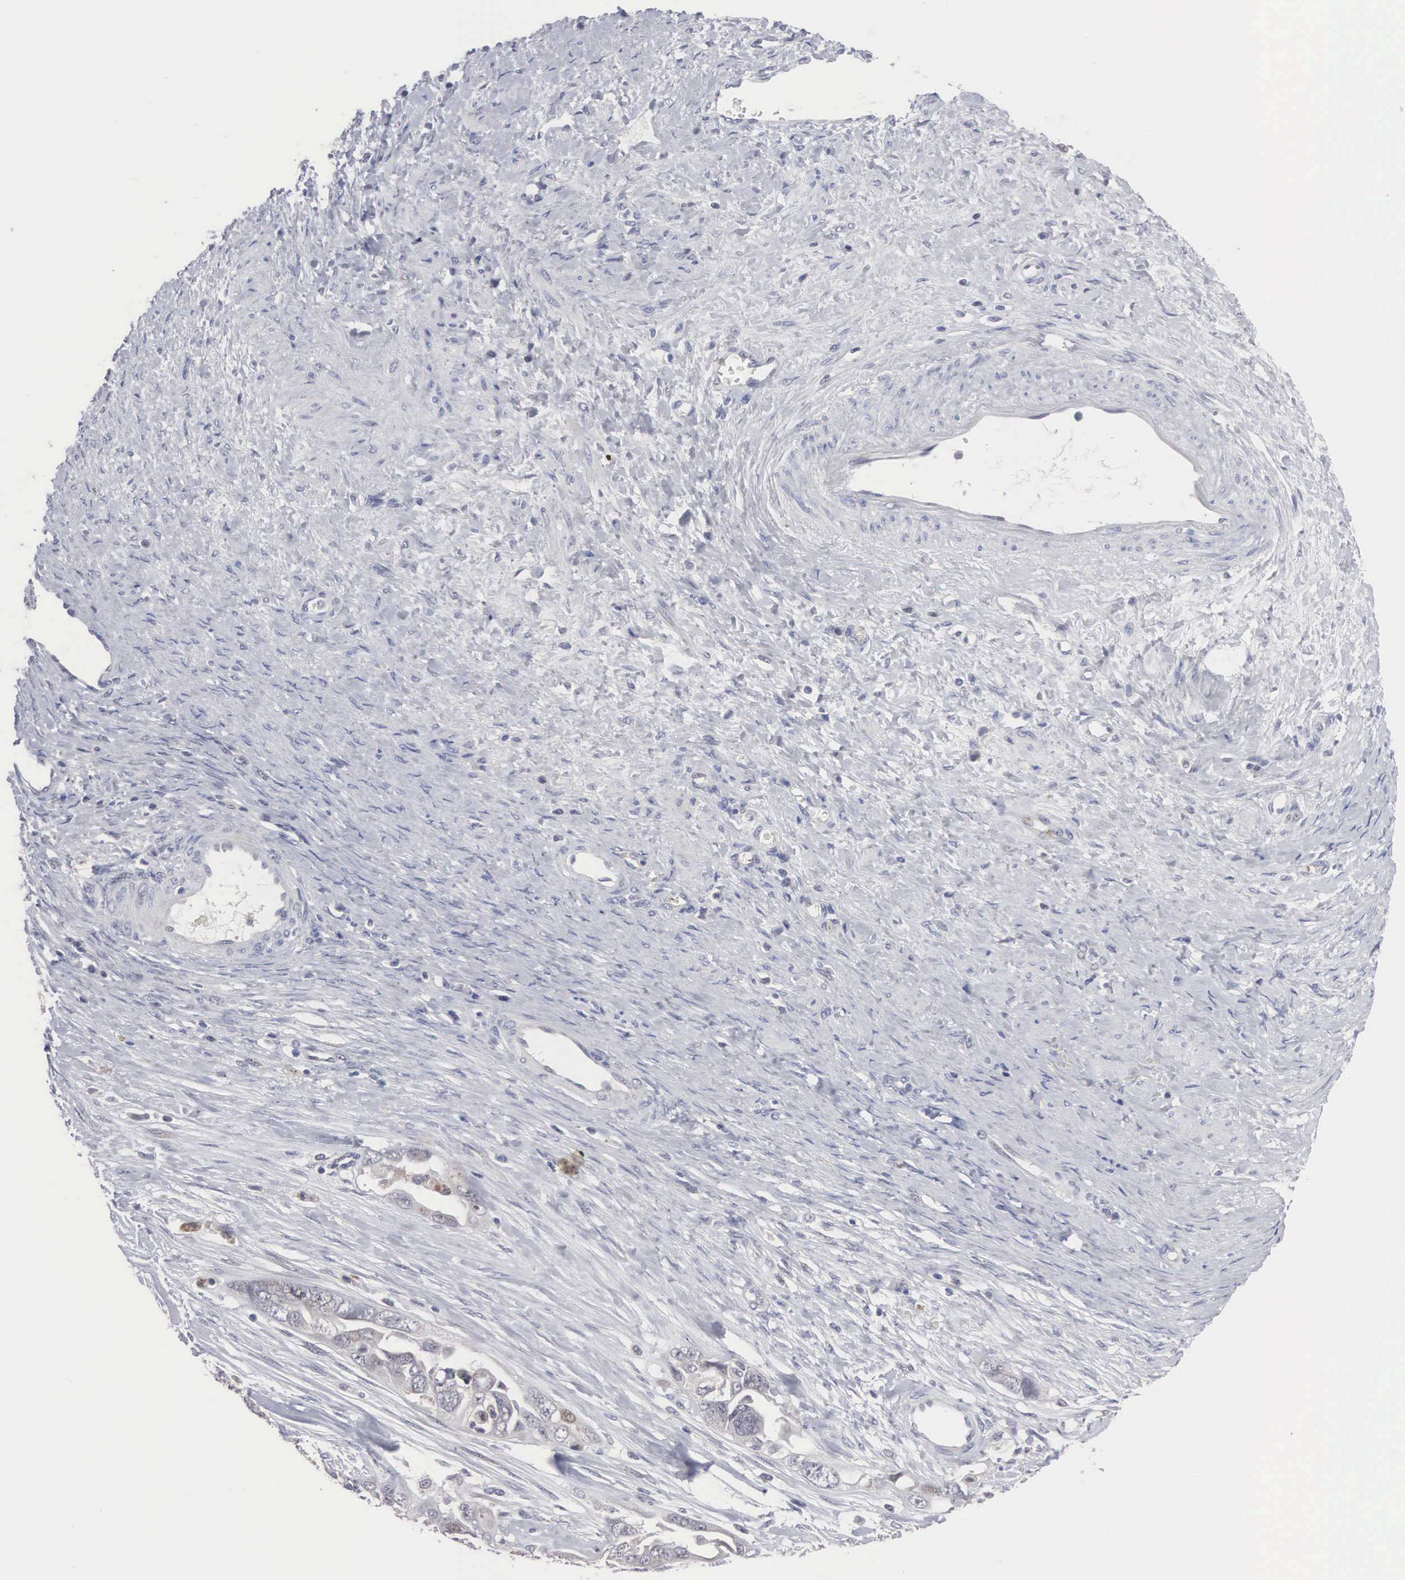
{"staining": {"intensity": "negative", "quantity": "none", "location": "none"}, "tissue": "ovarian cancer", "cell_type": "Tumor cells", "image_type": "cancer", "snomed": [{"axis": "morphology", "description": "Cystadenocarcinoma, serous, NOS"}, {"axis": "topography", "description": "Ovary"}], "caption": "This photomicrograph is of ovarian cancer stained with immunohistochemistry (IHC) to label a protein in brown with the nuclei are counter-stained blue. There is no expression in tumor cells. (DAB (3,3'-diaminobenzidine) IHC with hematoxylin counter stain).", "gene": "ACOT4", "patient": {"sex": "female", "age": 63}}